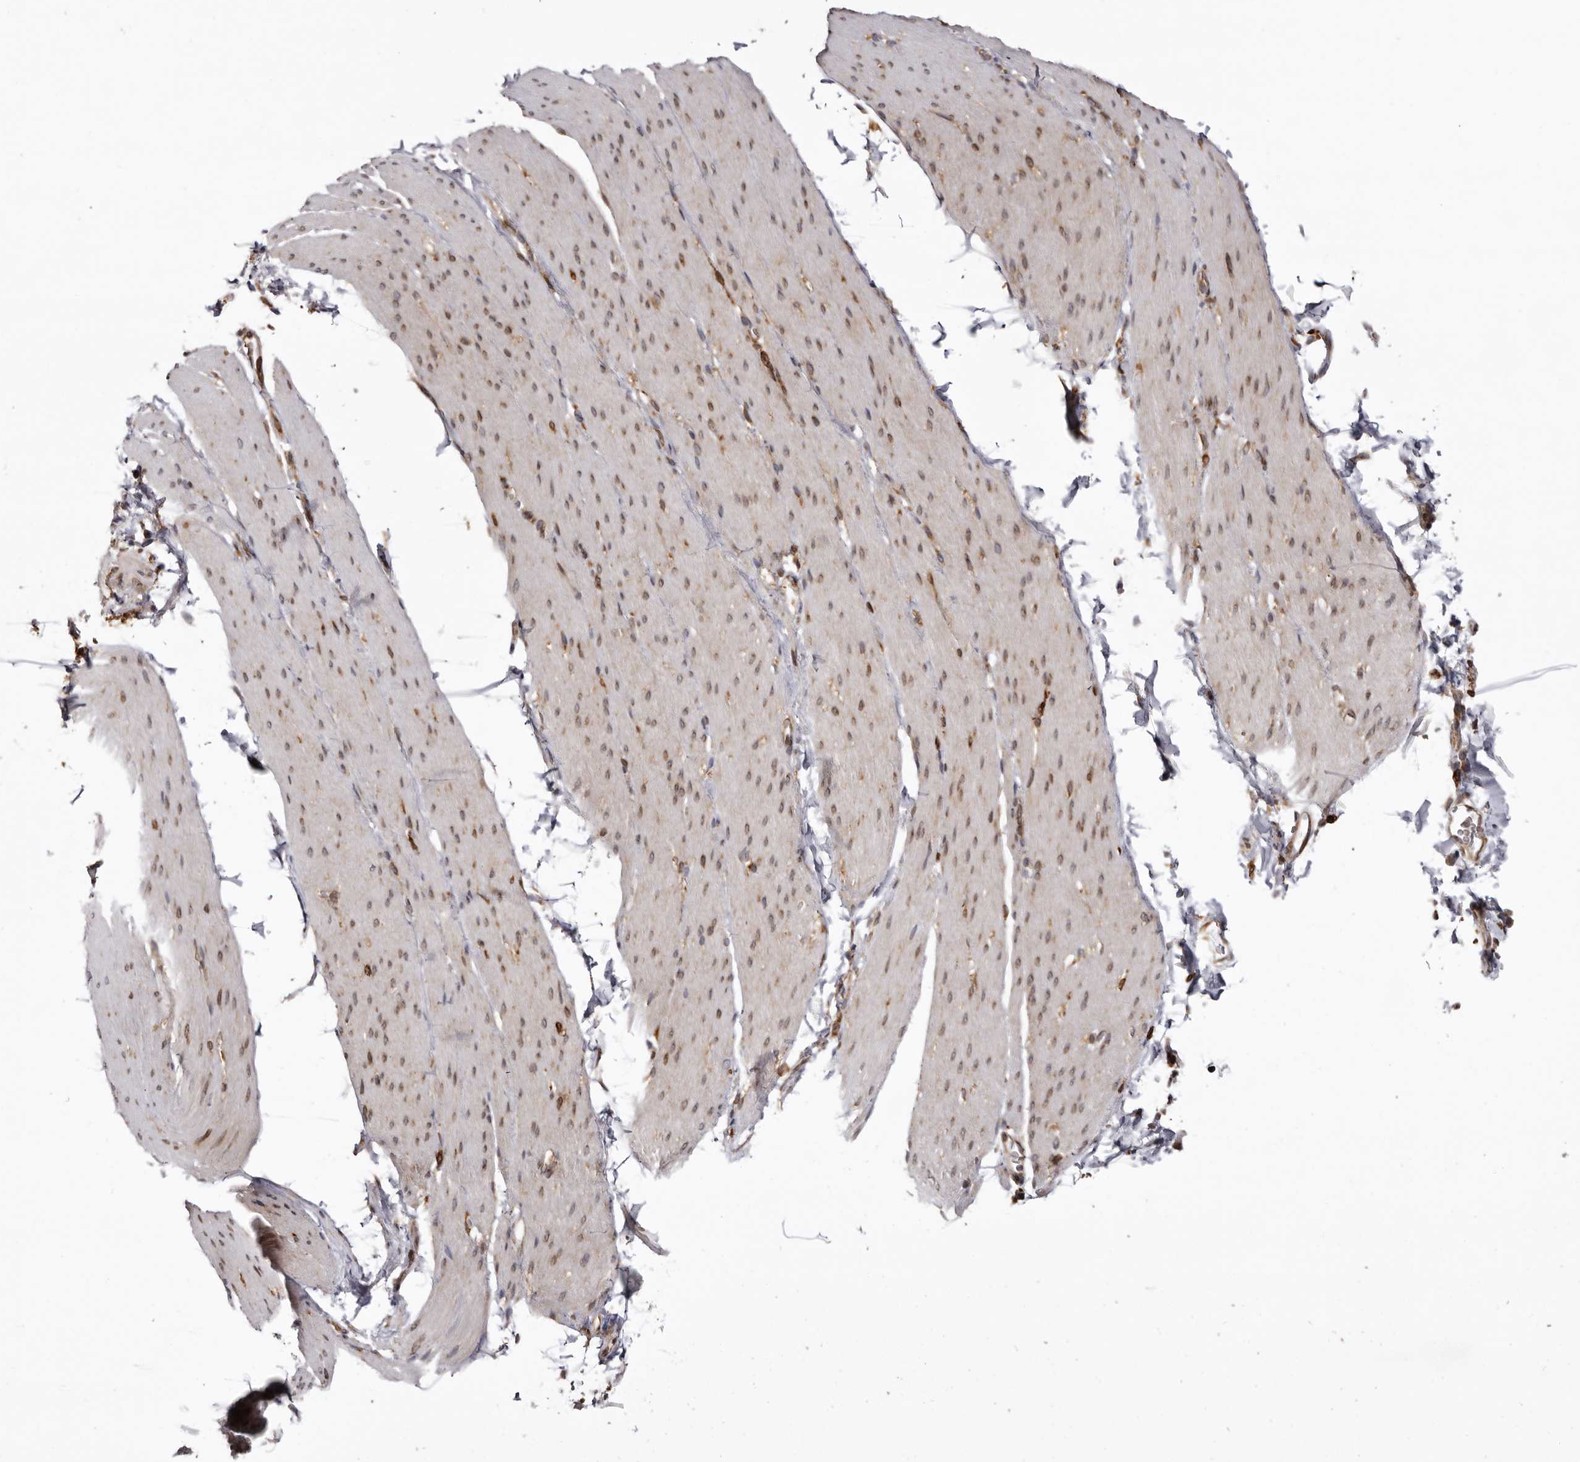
{"staining": {"intensity": "weak", "quantity": ">75%", "location": "nuclear"}, "tissue": "smooth muscle", "cell_type": "Smooth muscle cells", "image_type": "normal", "snomed": [{"axis": "morphology", "description": "Normal tissue, NOS"}, {"axis": "topography", "description": "Smooth muscle"}, {"axis": "topography", "description": "Small intestine"}], "caption": "Immunohistochemistry (IHC) histopathology image of unremarkable smooth muscle stained for a protein (brown), which exhibits low levels of weak nuclear staining in about >75% of smooth muscle cells.", "gene": "C4orf3", "patient": {"sex": "female", "age": 84}}